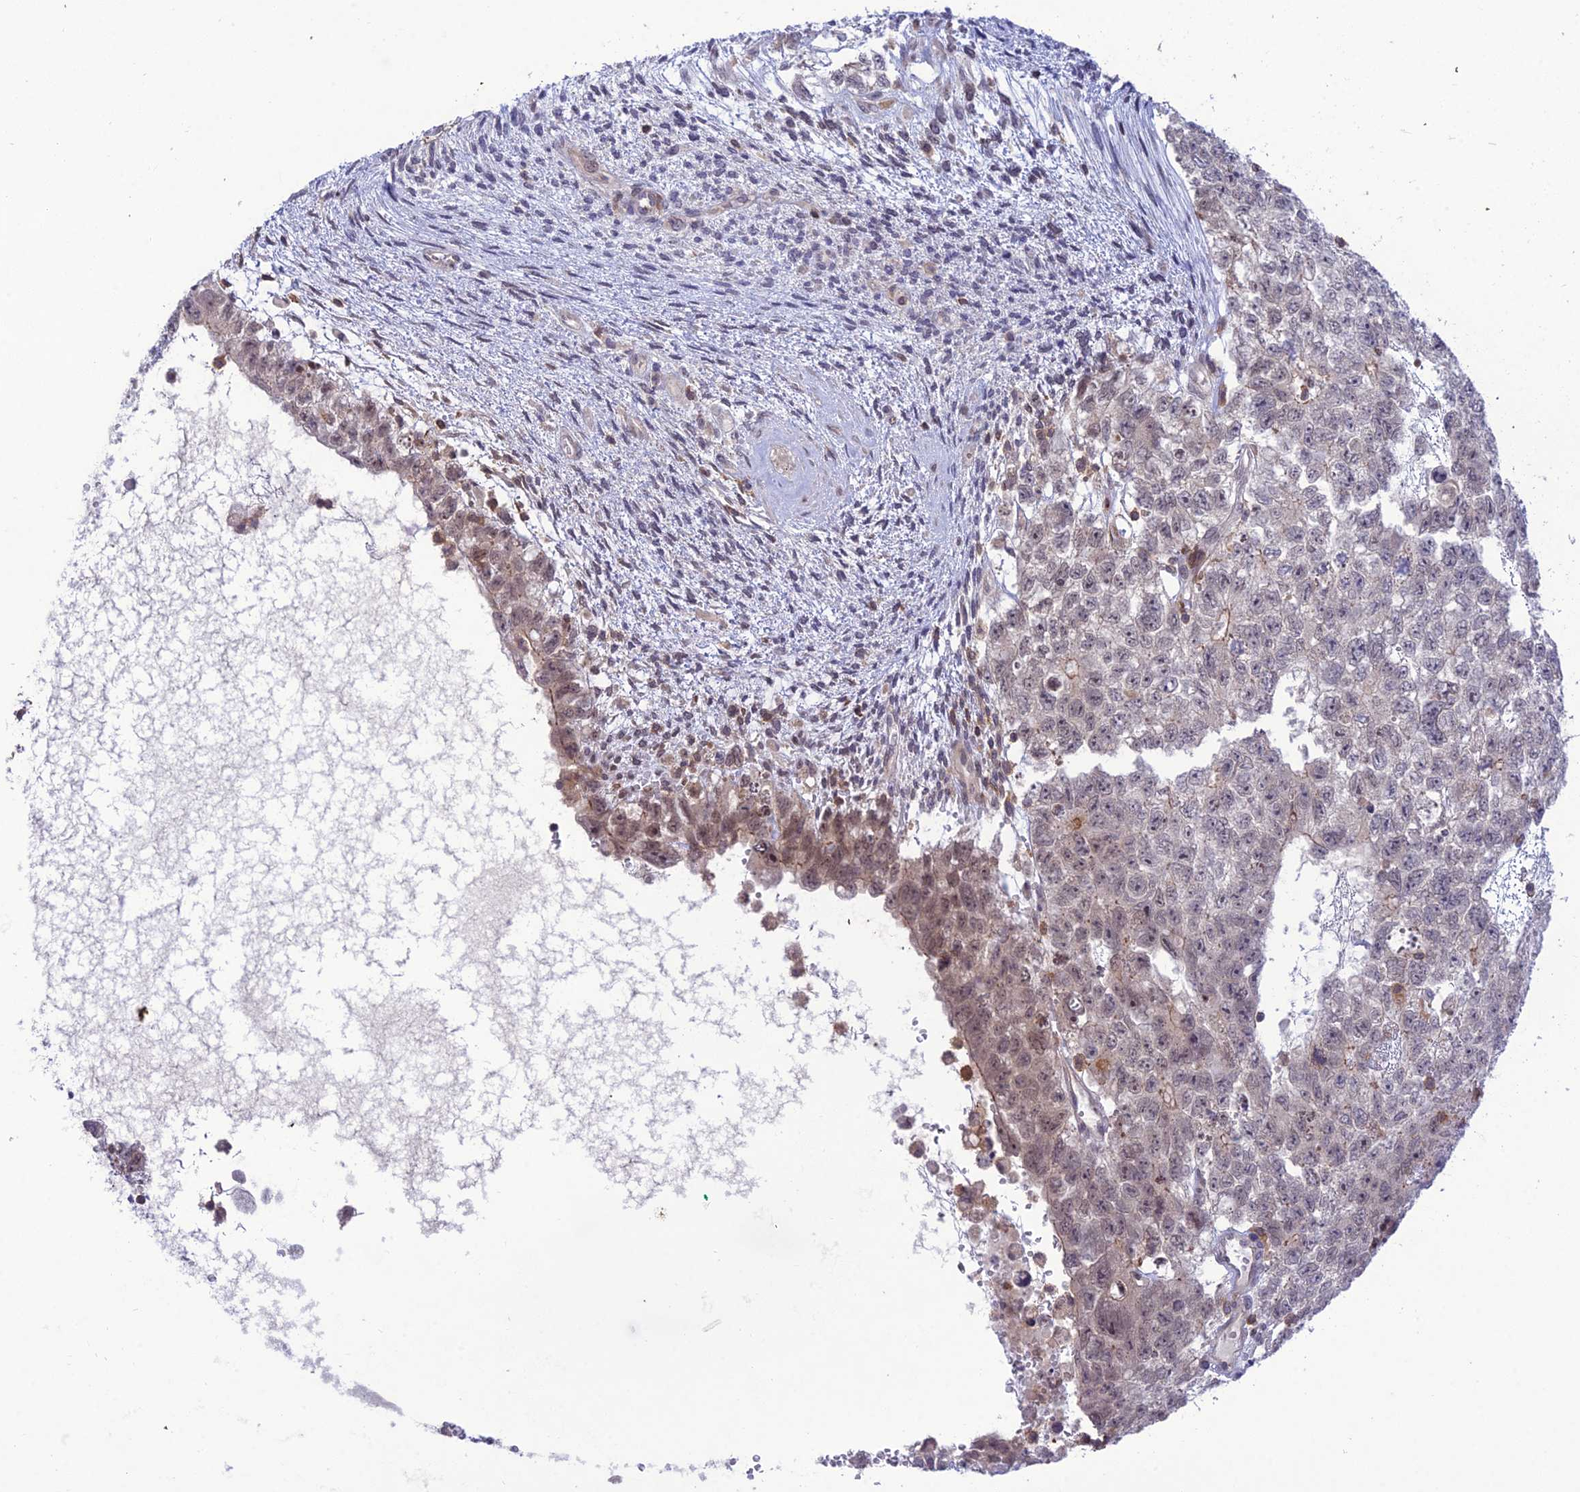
{"staining": {"intensity": "weak", "quantity": "<25%", "location": "nuclear"}, "tissue": "testis cancer", "cell_type": "Tumor cells", "image_type": "cancer", "snomed": [{"axis": "morphology", "description": "Carcinoma, Embryonal, NOS"}, {"axis": "topography", "description": "Testis"}], "caption": "The micrograph reveals no staining of tumor cells in testis cancer (embryonal carcinoma). Brightfield microscopy of immunohistochemistry (IHC) stained with DAB (brown) and hematoxylin (blue), captured at high magnification.", "gene": "FAM76A", "patient": {"sex": "male", "age": 26}}